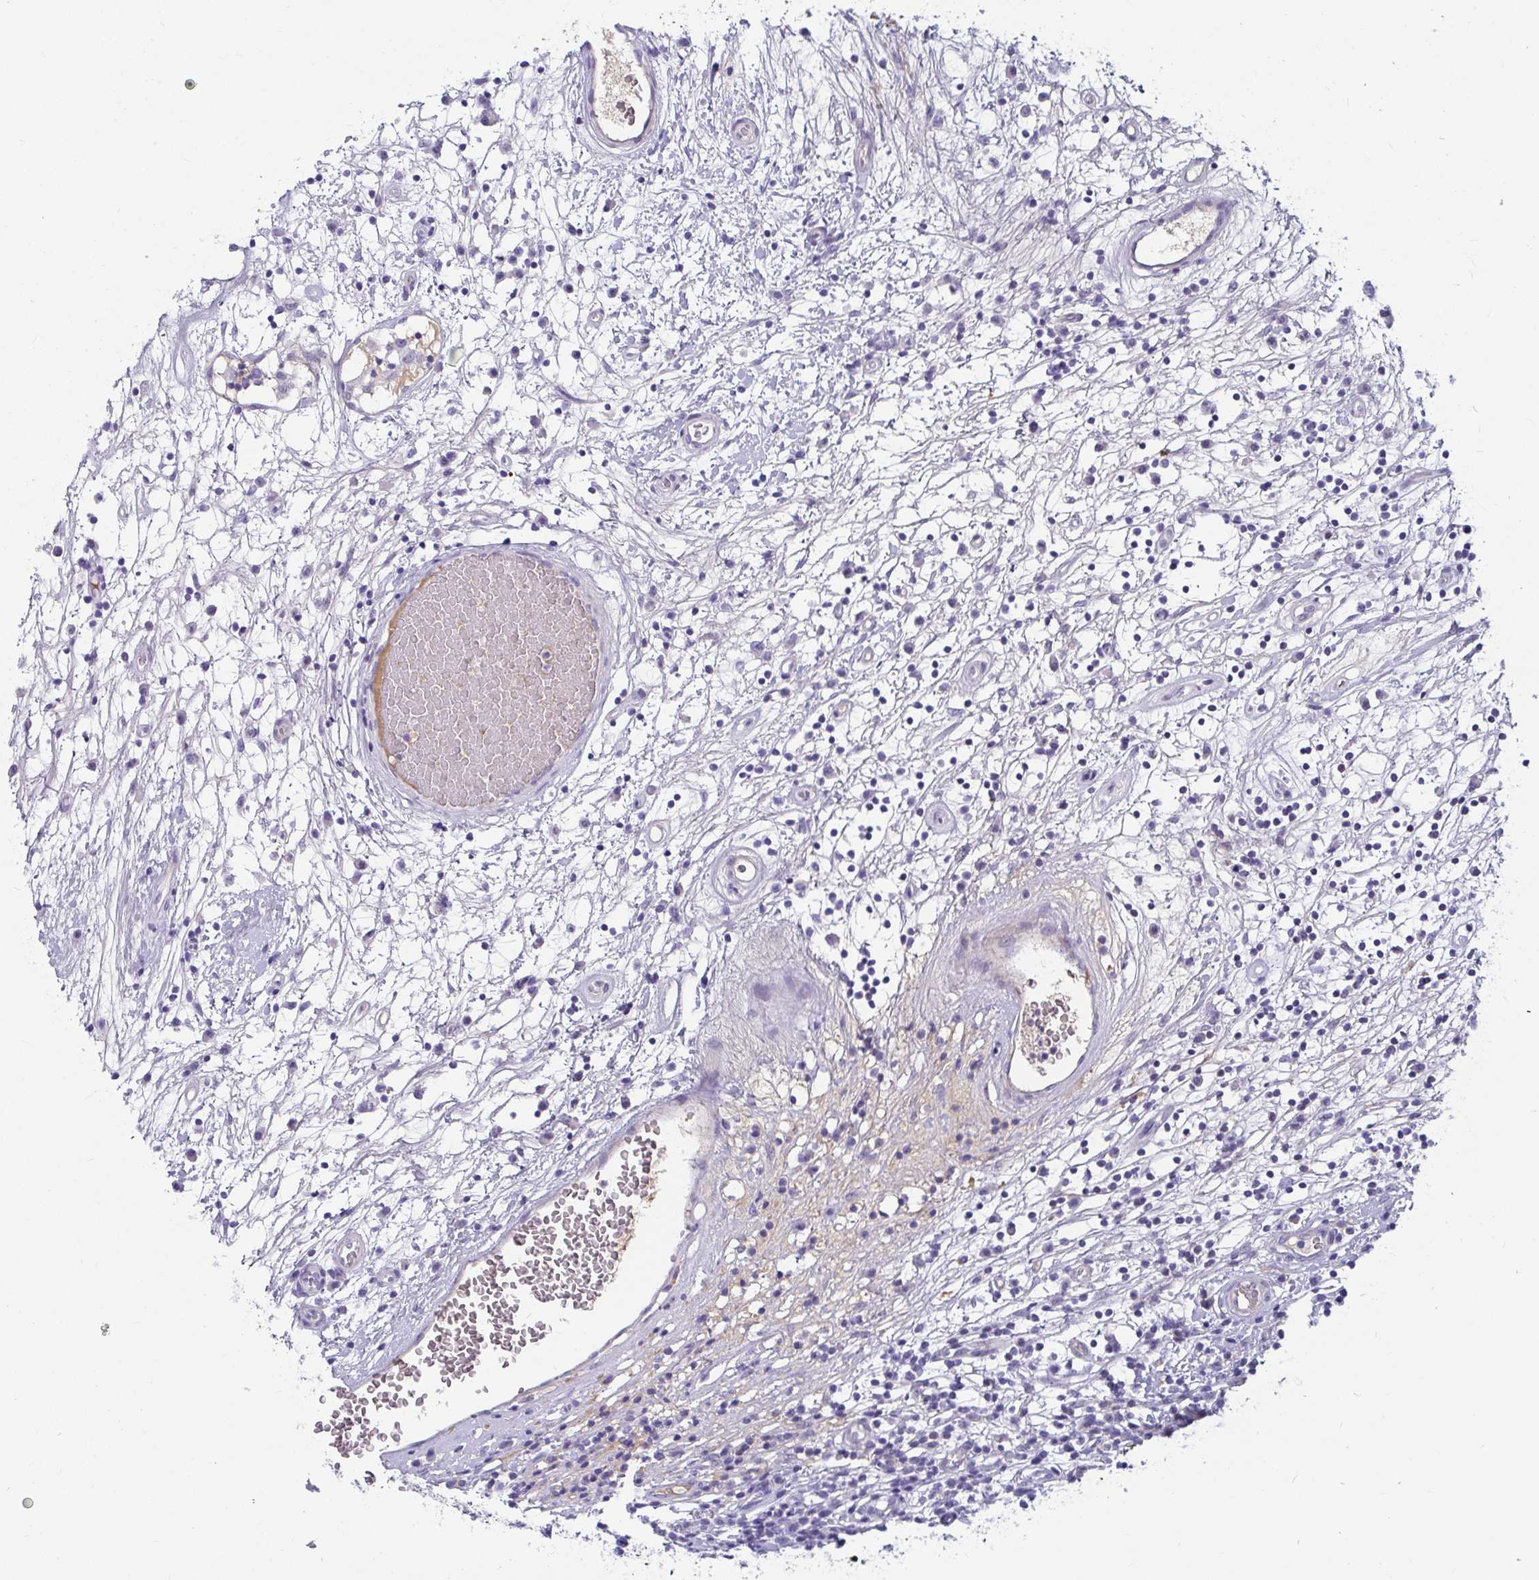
{"staining": {"intensity": "negative", "quantity": "none", "location": "none"}, "tissue": "testis cancer", "cell_type": "Tumor cells", "image_type": "cancer", "snomed": [{"axis": "morphology", "description": "Seminoma, NOS"}, {"axis": "topography", "description": "Testis"}], "caption": "A photomicrograph of testis cancer (seminoma) stained for a protein demonstrates no brown staining in tumor cells. (Immunohistochemistry, brightfield microscopy, high magnification).", "gene": "NPY", "patient": {"sex": "male", "age": 65}}